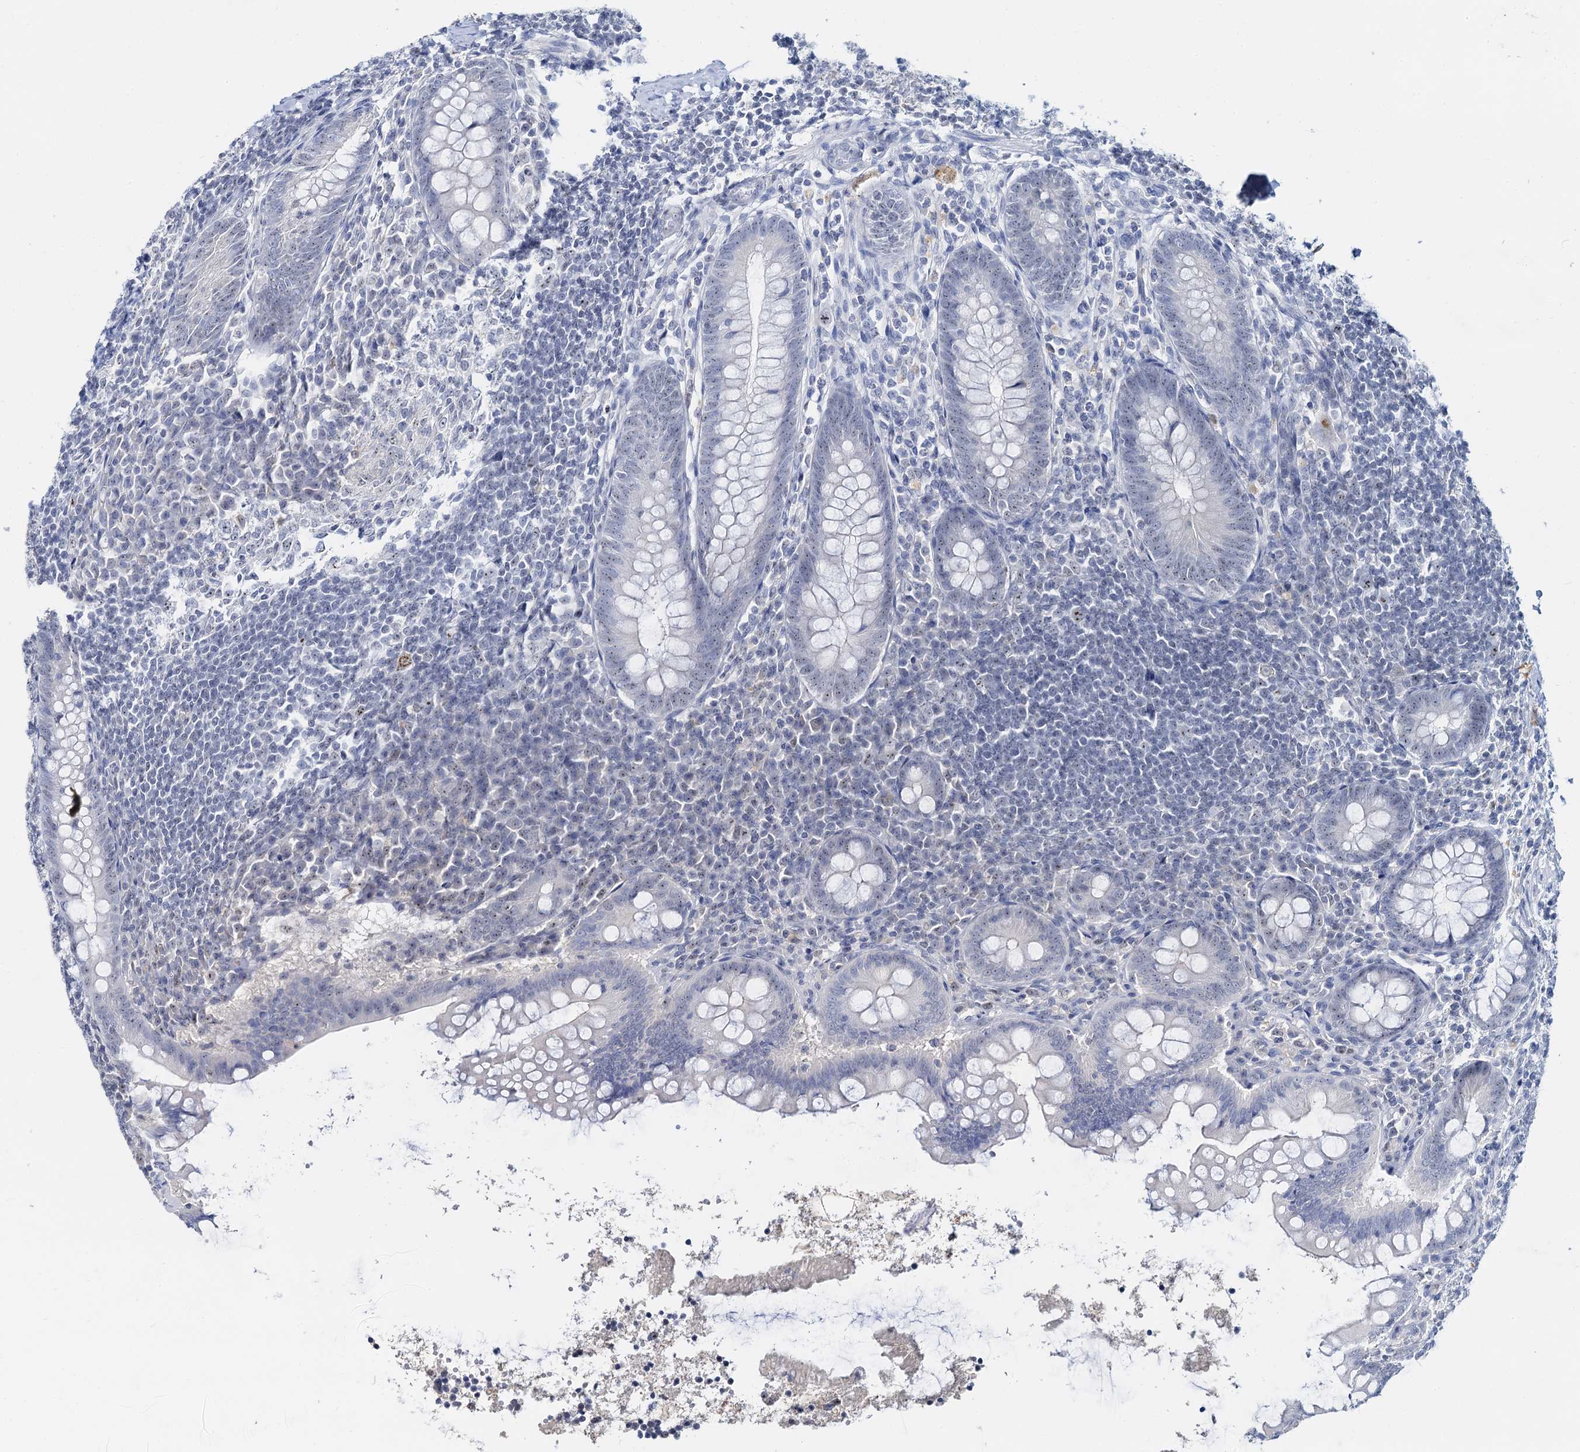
{"staining": {"intensity": "weak", "quantity": ">75%", "location": "nuclear"}, "tissue": "appendix", "cell_type": "Glandular cells", "image_type": "normal", "snomed": [{"axis": "morphology", "description": "Normal tissue, NOS"}, {"axis": "topography", "description": "Appendix"}], "caption": "Immunohistochemical staining of normal appendix displays weak nuclear protein staining in approximately >75% of glandular cells. Nuclei are stained in blue.", "gene": "NOP2", "patient": {"sex": "female", "age": 33}}